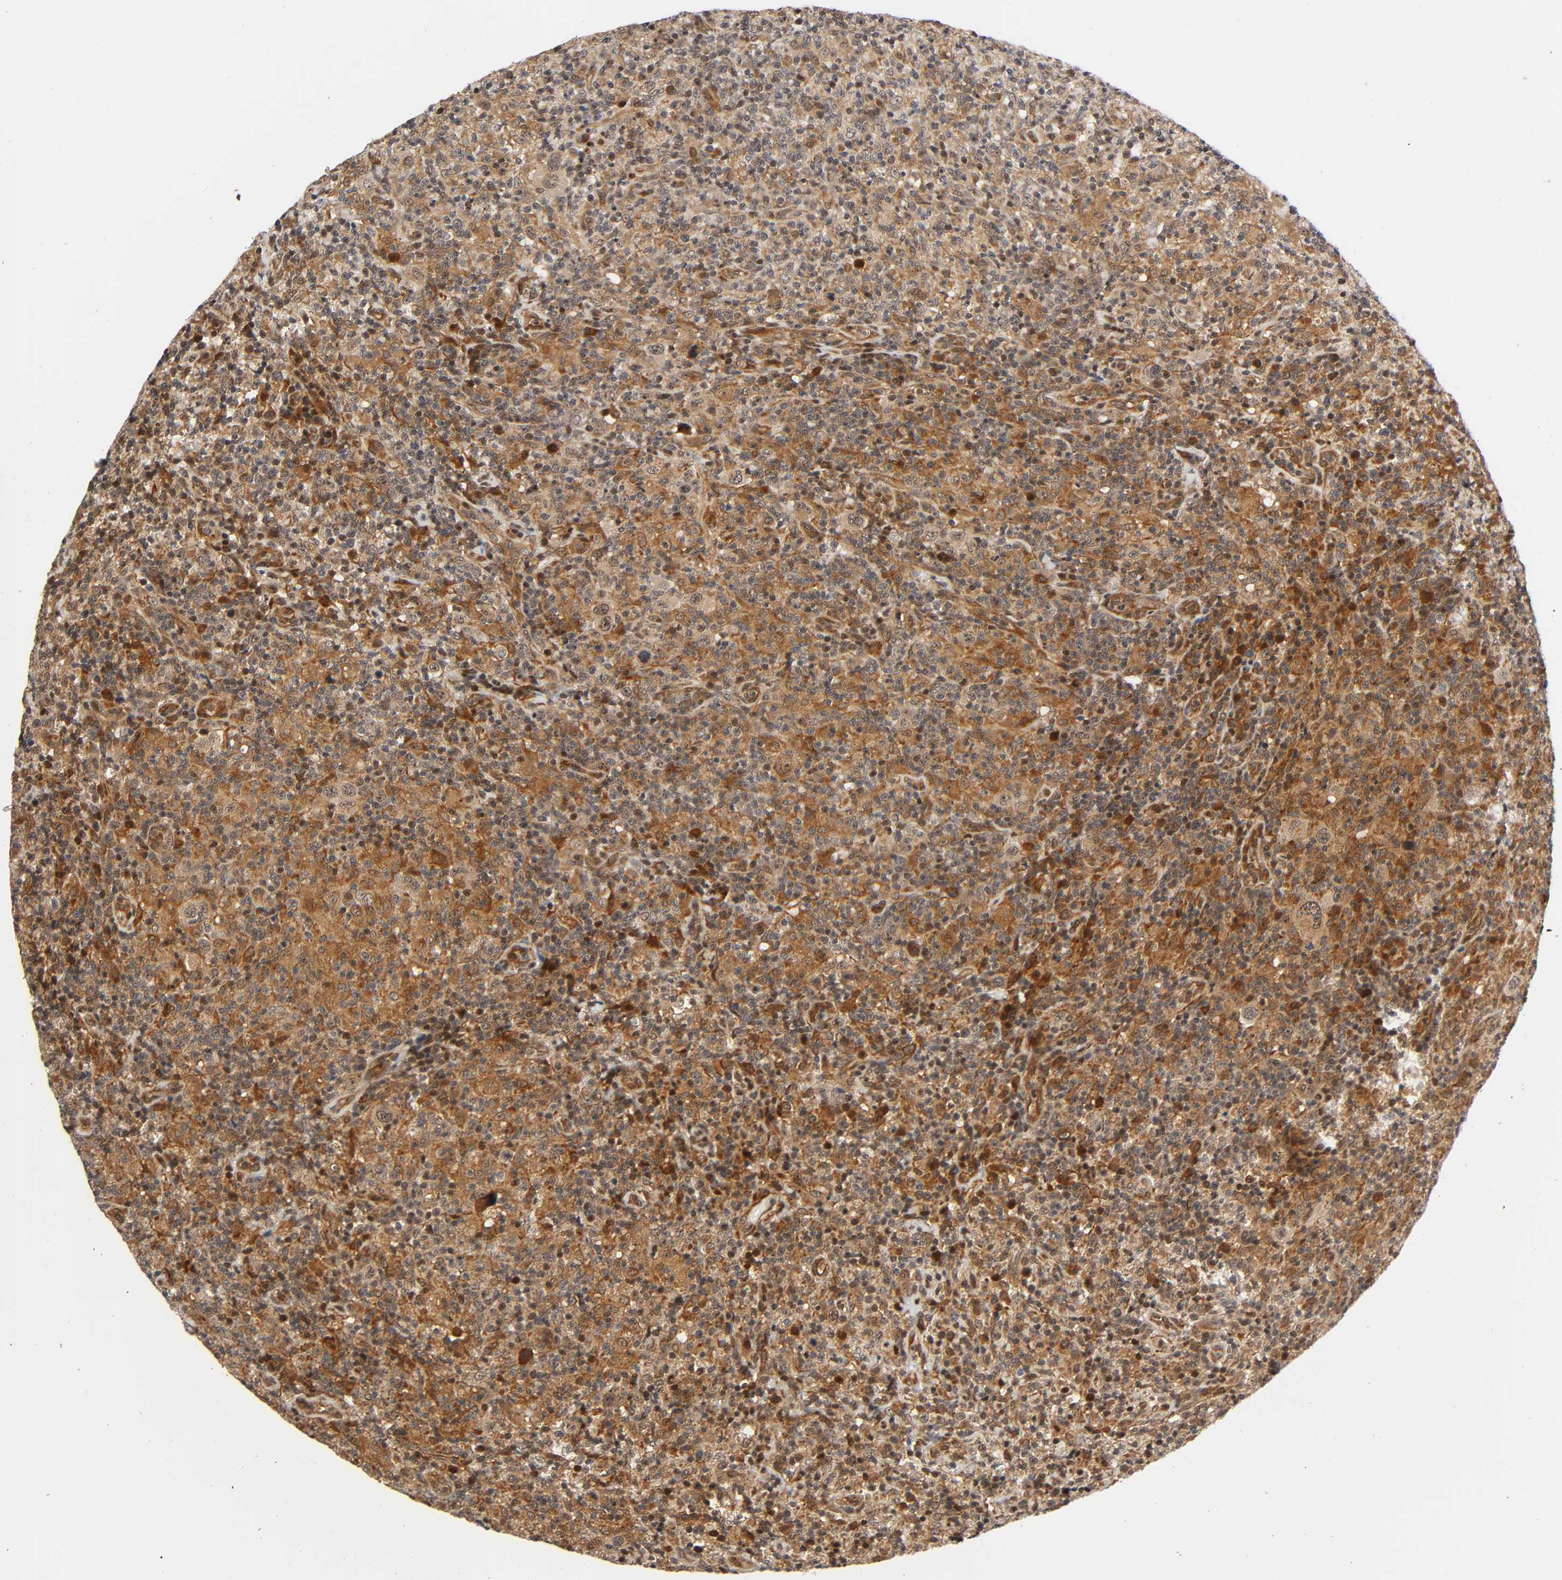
{"staining": {"intensity": "moderate", "quantity": ">75%", "location": "cytoplasmic/membranous,nuclear"}, "tissue": "lymphoma", "cell_type": "Tumor cells", "image_type": "cancer", "snomed": [{"axis": "morphology", "description": "Hodgkin's disease, NOS"}, {"axis": "topography", "description": "Lymph node"}], "caption": "A histopathology image showing moderate cytoplasmic/membranous and nuclear positivity in about >75% of tumor cells in Hodgkin's disease, as visualized by brown immunohistochemical staining.", "gene": "IQCJ-SCHIP1", "patient": {"sex": "male", "age": 65}}